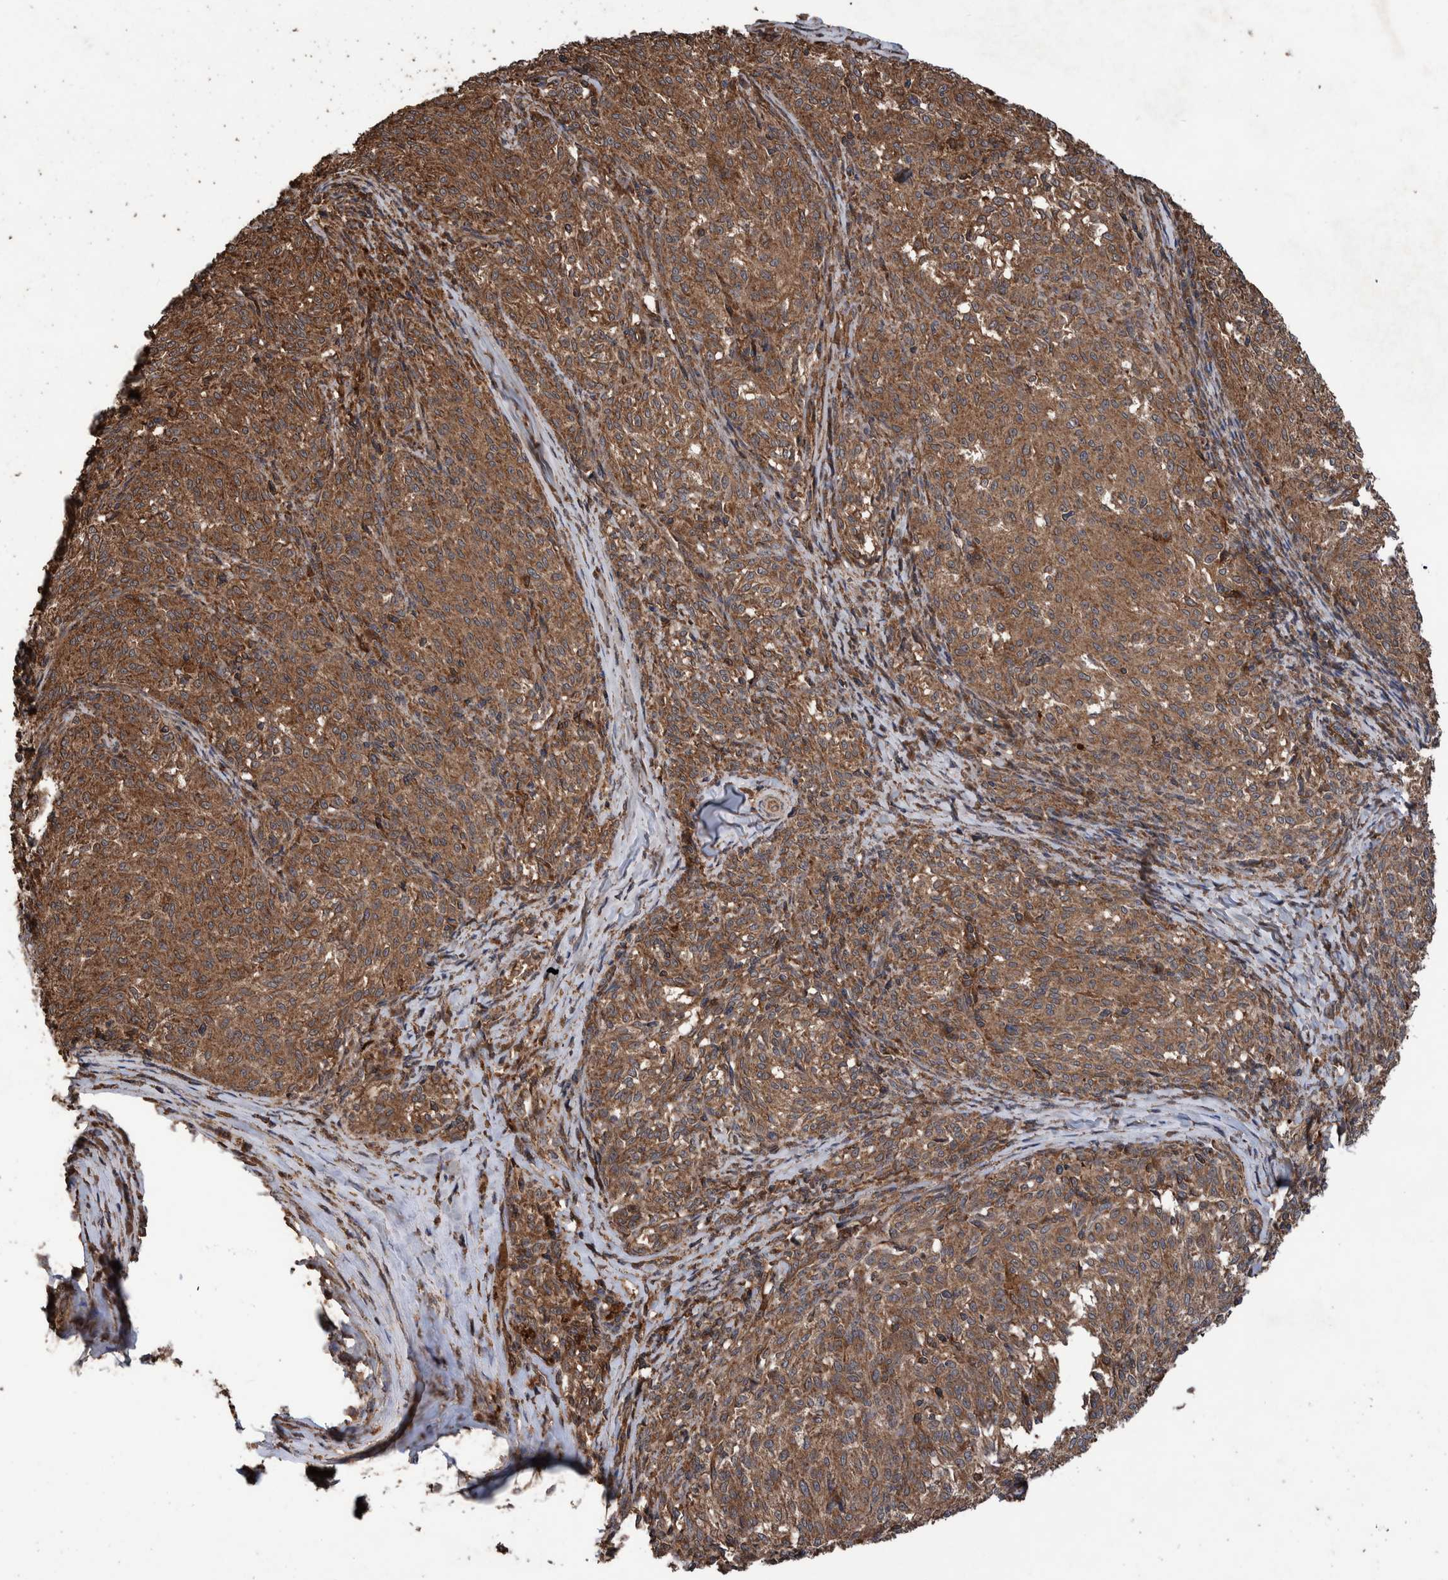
{"staining": {"intensity": "strong", "quantity": ">75%", "location": "cytoplasmic/membranous"}, "tissue": "melanoma", "cell_type": "Tumor cells", "image_type": "cancer", "snomed": [{"axis": "morphology", "description": "Malignant melanoma, NOS"}, {"axis": "topography", "description": "Skin"}], "caption": "High-power microscopy captured an immunohistochemistry photomicrograph of melanoma, revealing strong cytoplasmic/membranous staining in about >75% of tumor cells. (Brightfield microscopy of DAB IHC at high magnification).", "gene": "TRIM16", "patient": {"sex": "female", "age": 72}}